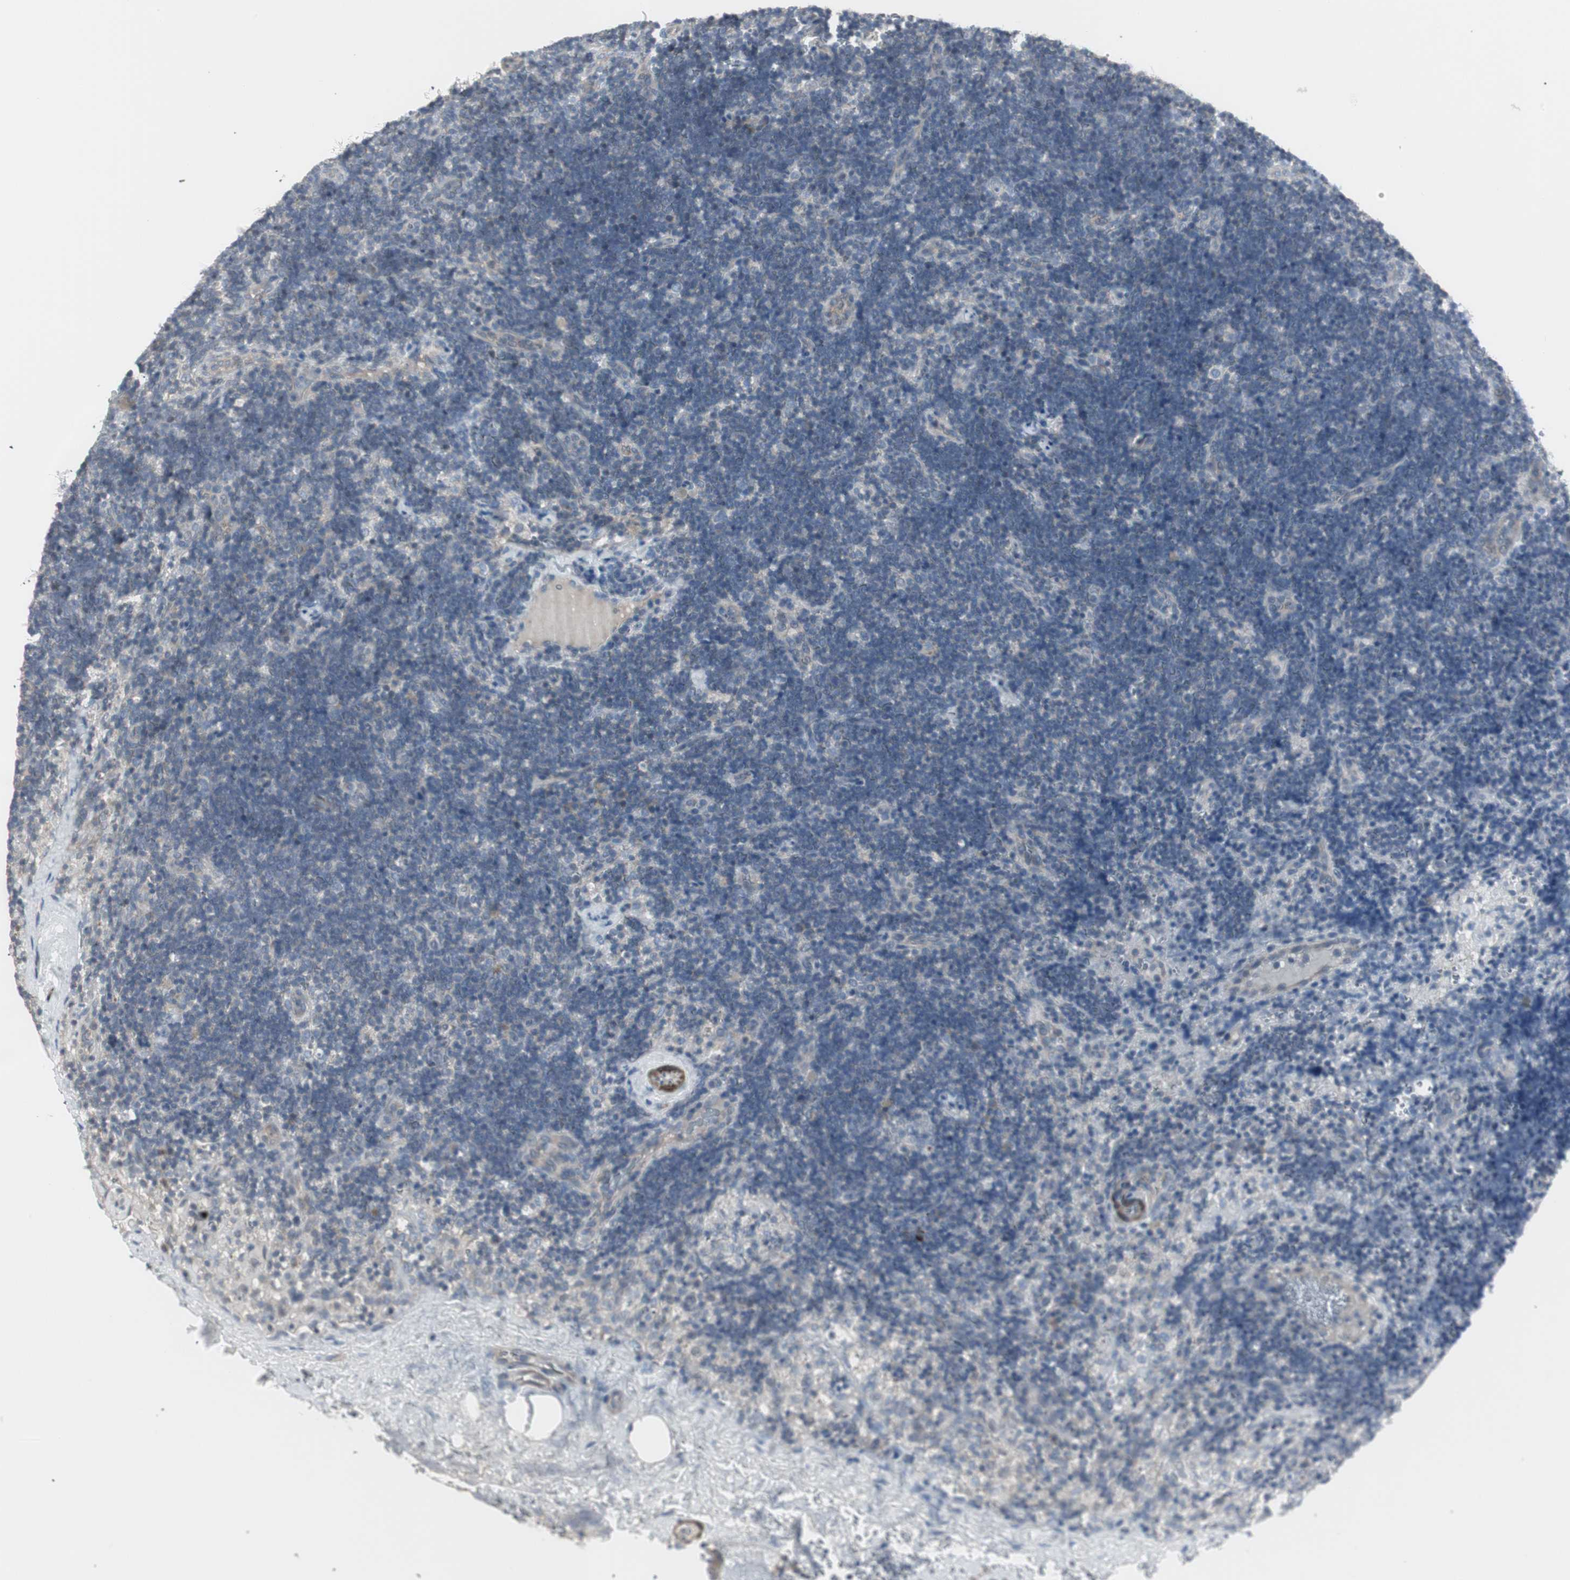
{"staining": {"intensity": "negative", "quantity": "none", "location": "none"}, "tissue": "lymph node", "cell_type": "Germinal center cells", "image_type": "normal", "snomed": [{"axis": "morphology", "description": "Normal tissue, NOS"}, {"axis": "topography", "description": "Lymph node"}], "caption": "High power microscopy micrograph of an immunohistochemistry (IHC) histopathology image of benign lymph node, revealing no significant expression in germinal center cells.", "gene": "DMPK", "patient": {"sex": "female", "age": 14}}